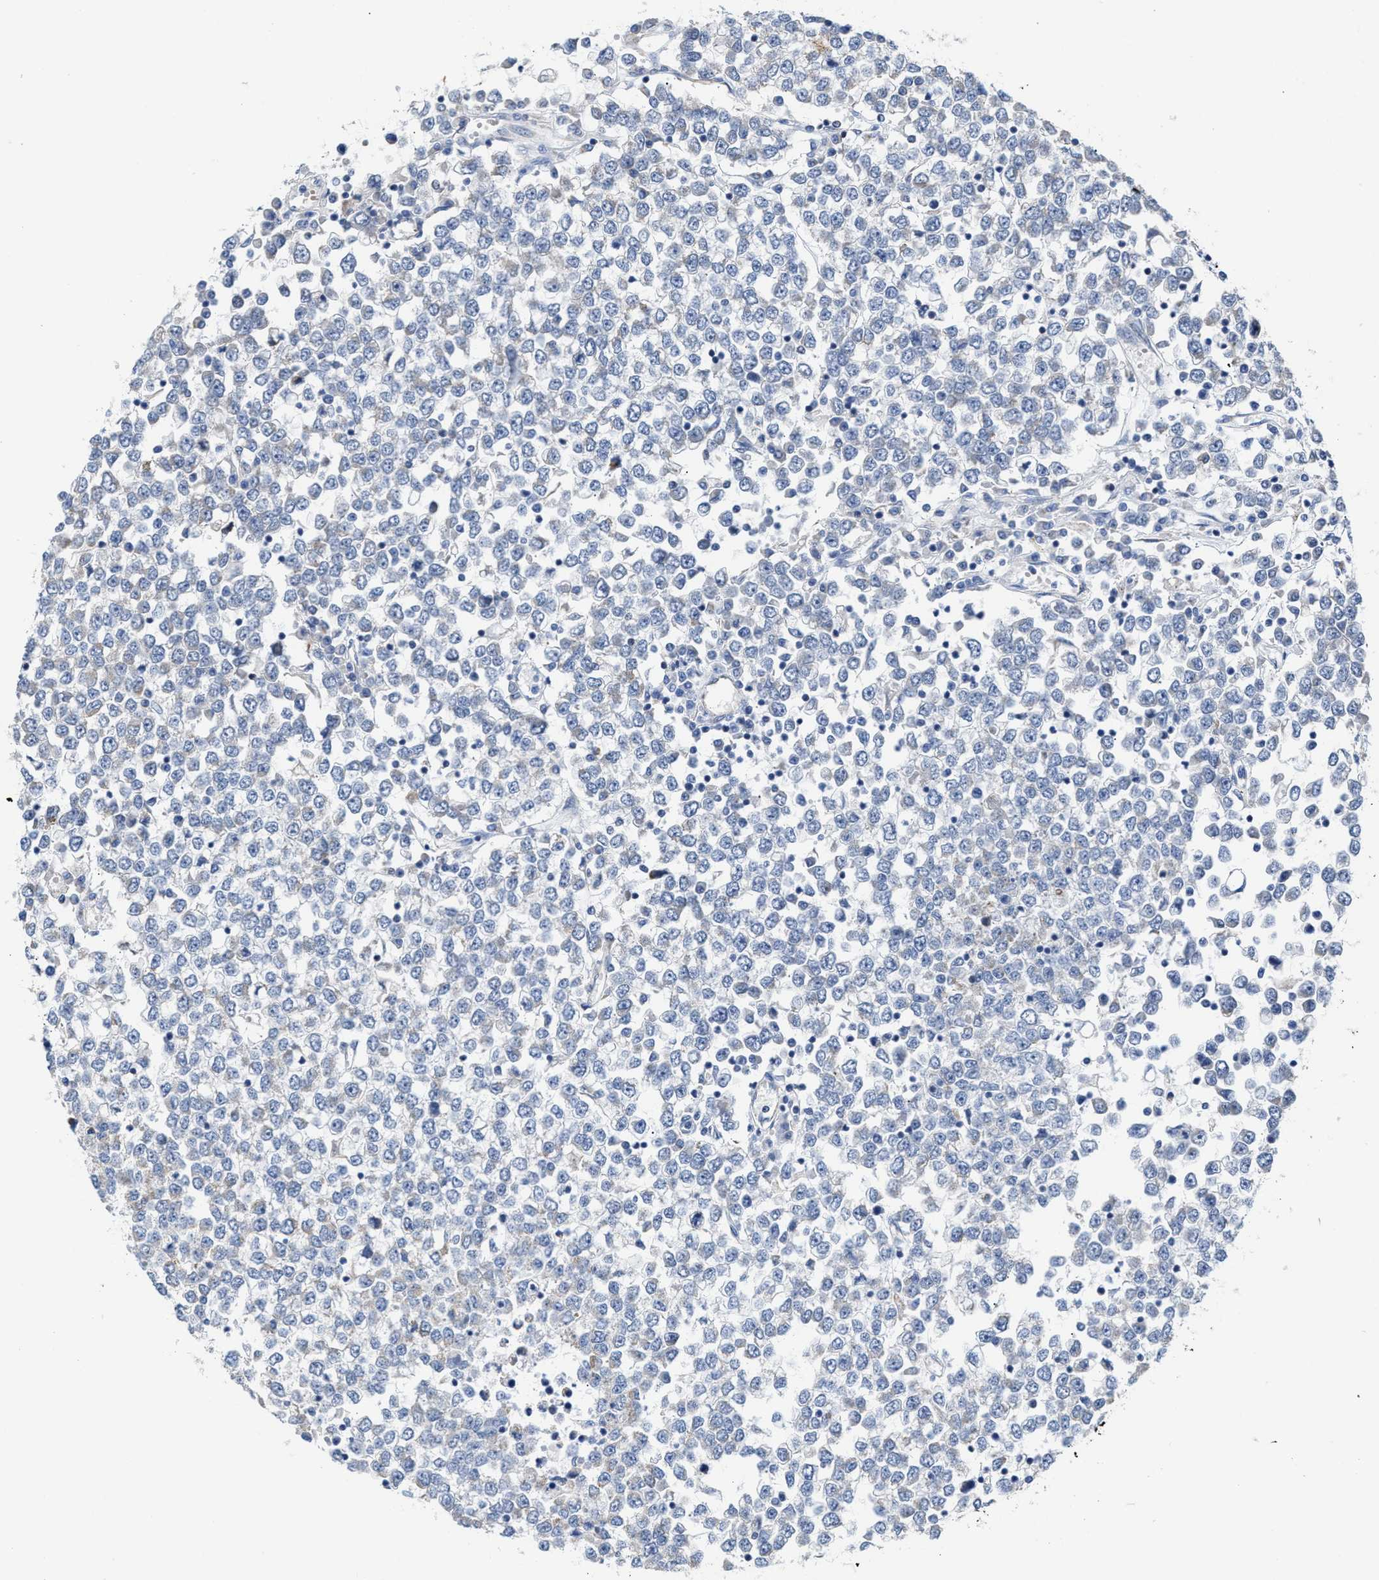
{"staining": {"intensity": "negative", "quantity": "none", "location": "none"}, "tissue": "testis cancer", "cell_type": "Tumor cells", "image_type": "cancer", "snomed": [{"axis": "morphology", "description": "Seminoma, NOS"}, {"axis": "topography", "description": "Testis"}], "caption": "Micrograph shows no significant protein expression in tumor cells of testis seminoma.", "gene": "JAG1", "patient": {"sex": "male", "age": 65}}